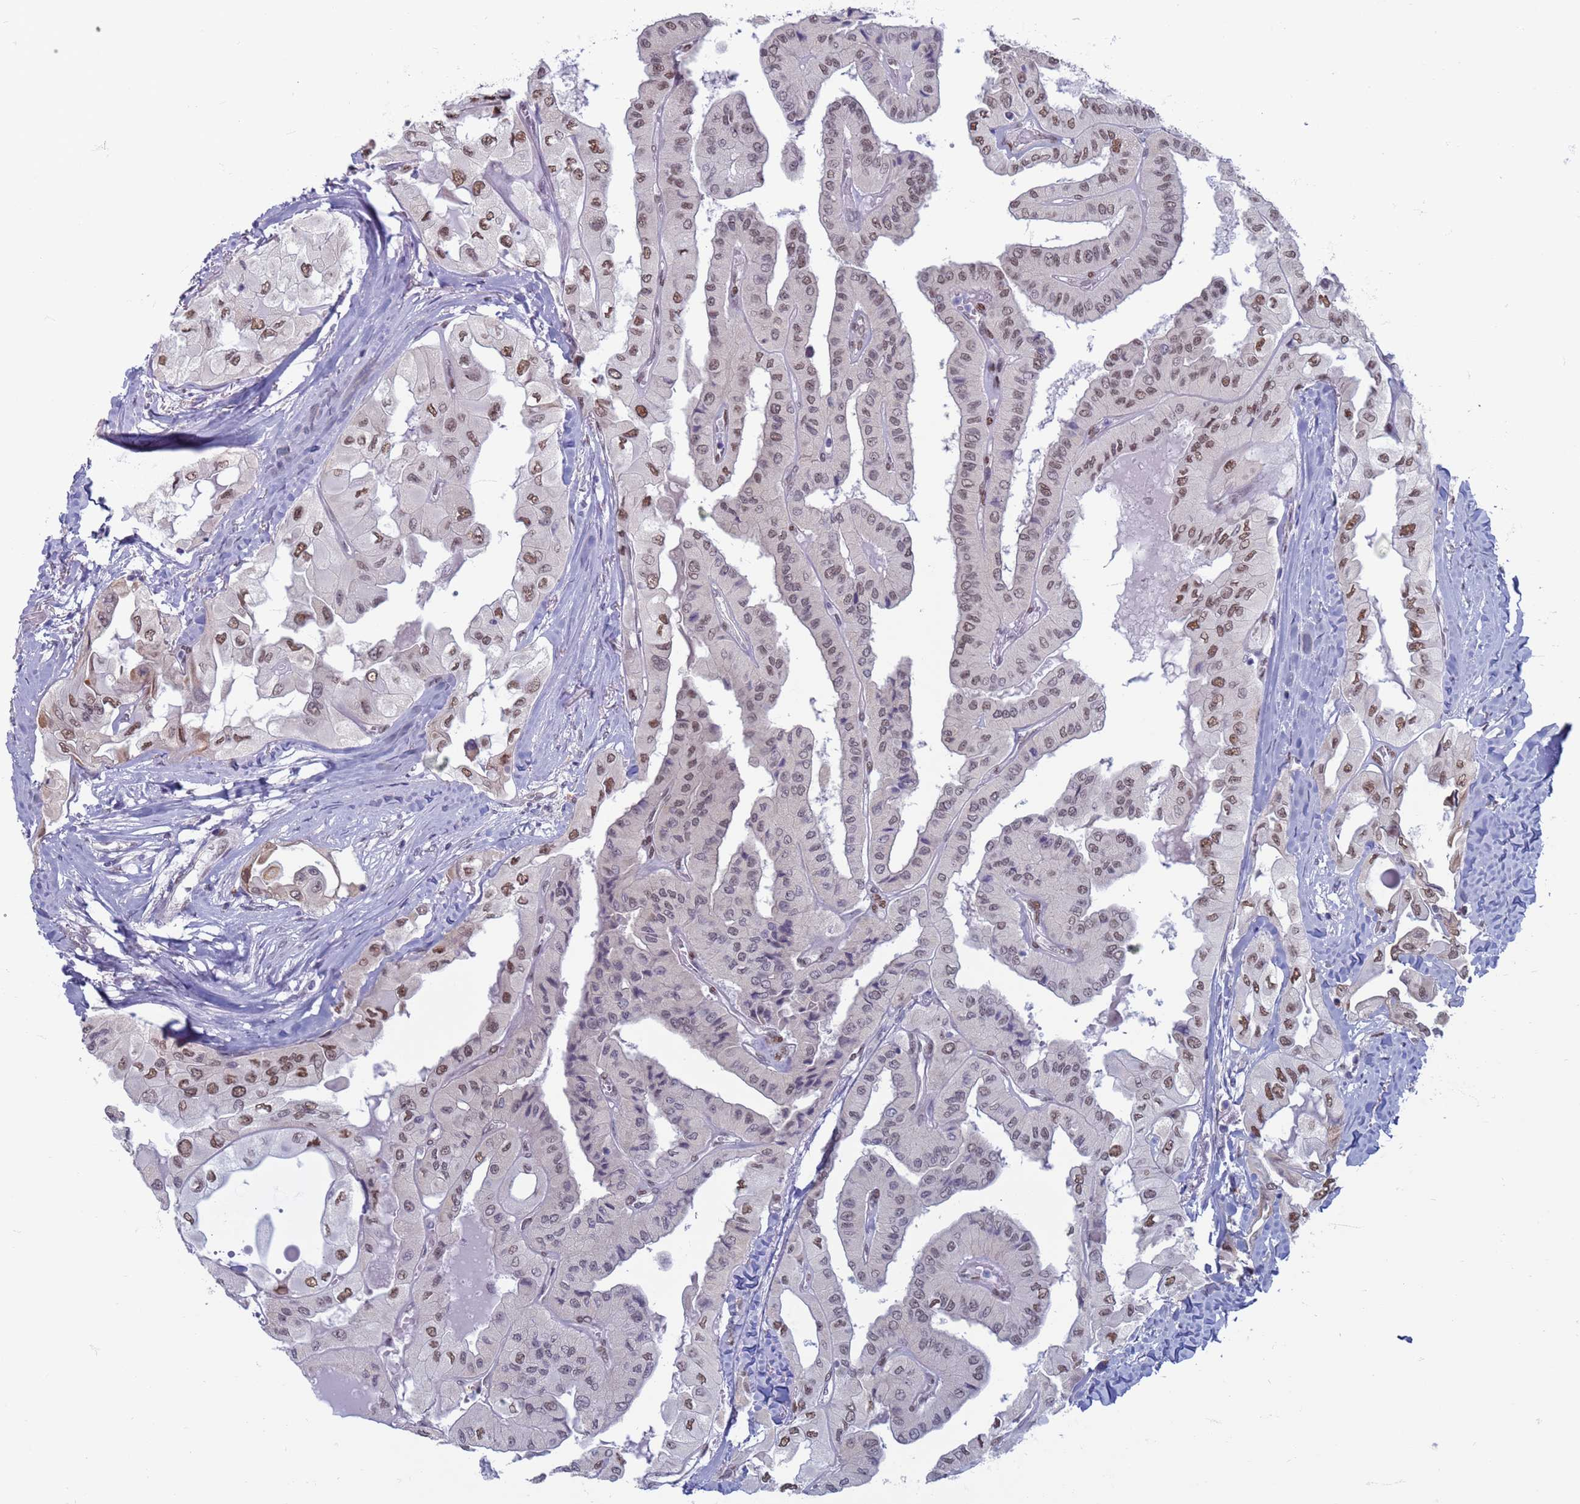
{"staining": {"intensity": "moderate", "quantity": "25%-75%", "location": "nuclear"}, "tissue": "thyroid cancer", "cell_type": "Tumor cells", "image_type": "cancer", "snomed": [{"axis": "morphology", "description": "Normal tissue, NOS"}, {"axis": "morphology", "description": "Papillary adenocarcinoma, NOS"}, {"axis": "topography", "description": "Thyroid gland"}], "caption": "An immunohistochemistry (IHC) image of tumor tissue is shown. Protein staining in brown shows moderate nuclear positivity in thyroid cancer within tumor cells.", "gene": "SAE1", "patient": {"sex": "female", "age": 59}}